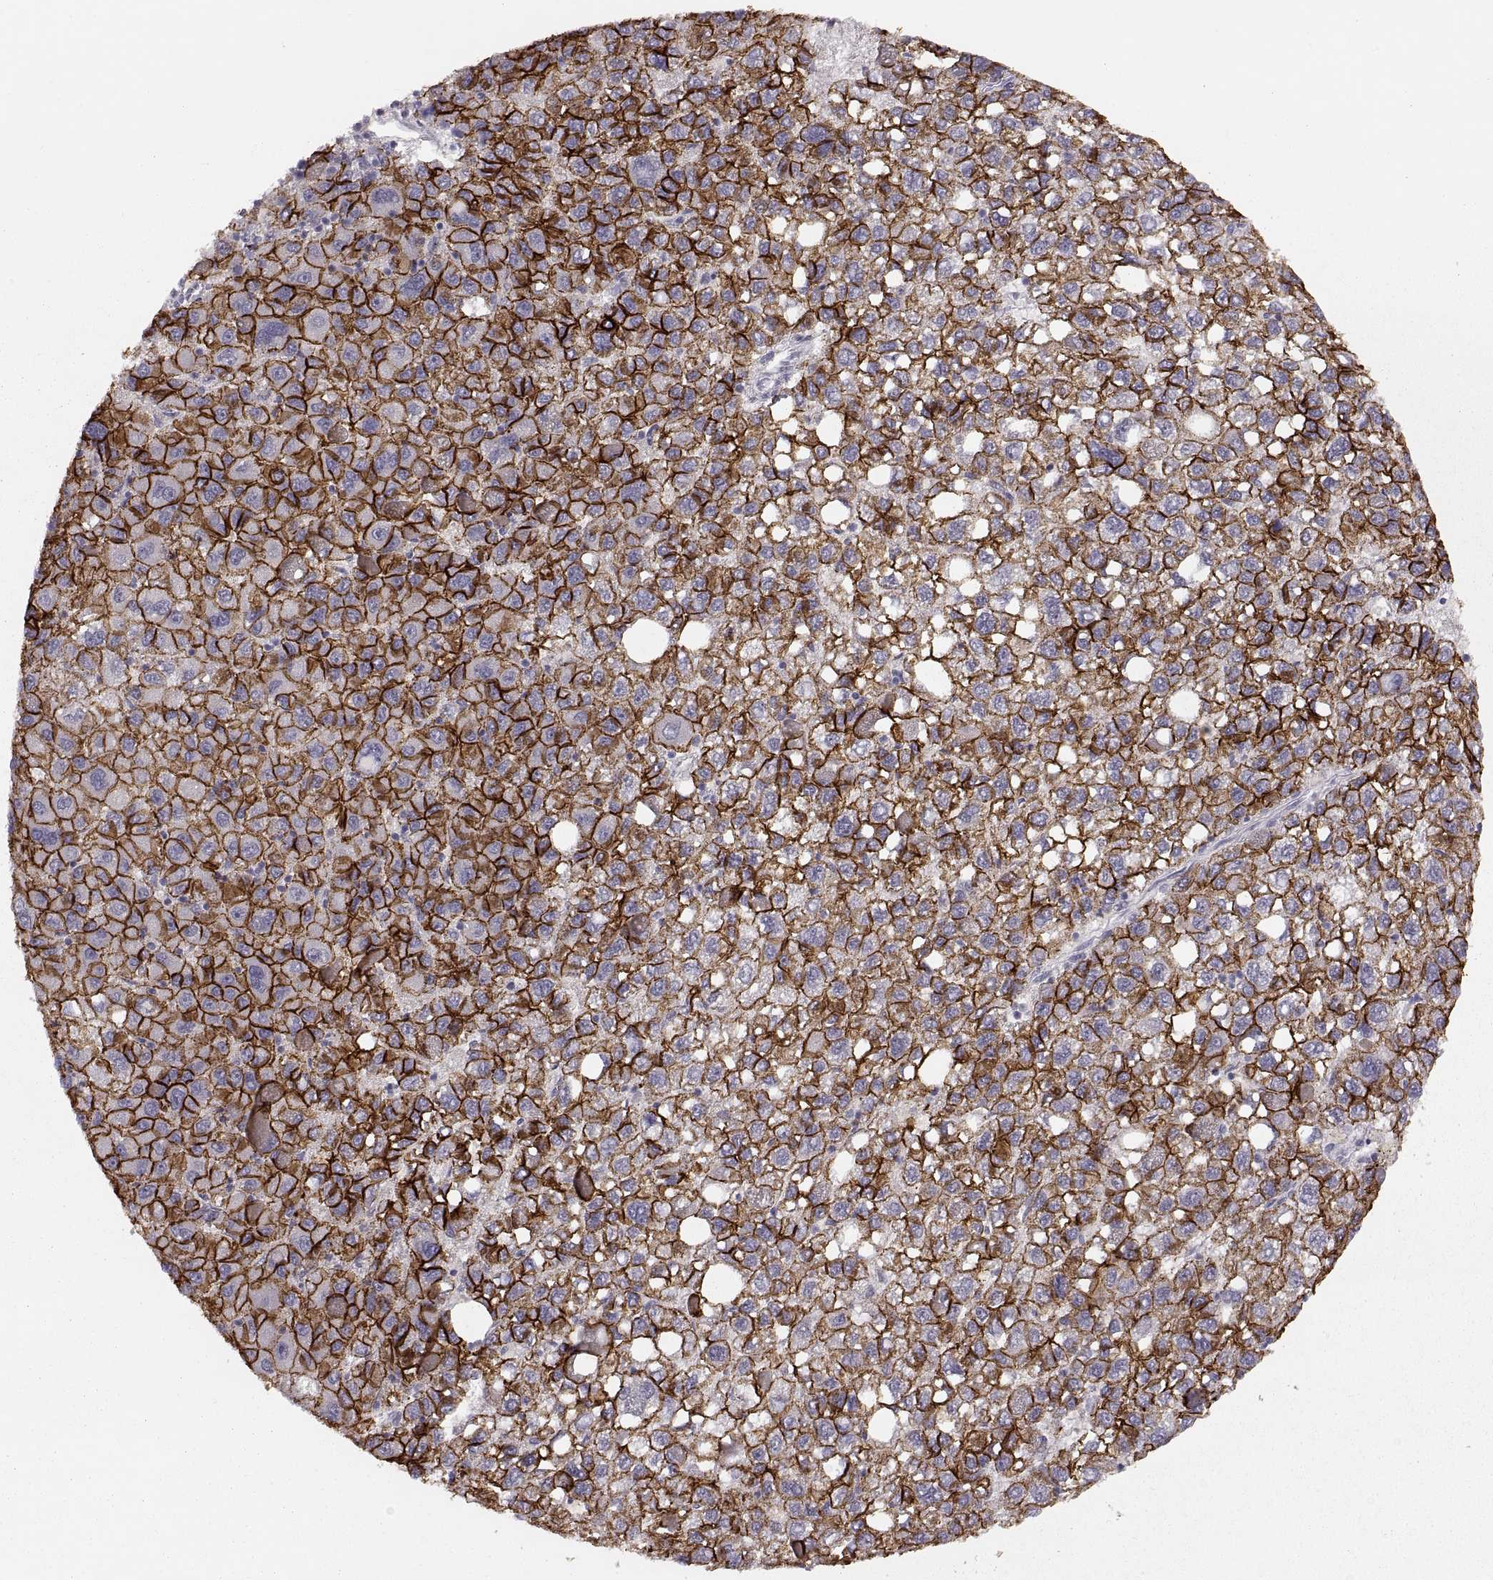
{"staining": {"intensity": "strong", "quantity": ">75%", "location": "cytoplasmic/membranous"}, "tissue": "liver cancer", "cell_type": "Tumor cells", "image_type": "cancer", "snomed": [{"axis": "morphology", "description": "Carcinoma, Hepatocellular, NOS"}, {"axis": "topography", "description": "Liver"}], "caption": "Immunohistochemistry image of human liver cancer stained for a protein (brown), which demonstrates high levels of strong cytoplasmic/membranous staining in approximately >75% of tumor cells.", "gene": "CDH2", "patient": {"sex": "female", "age": 82}}